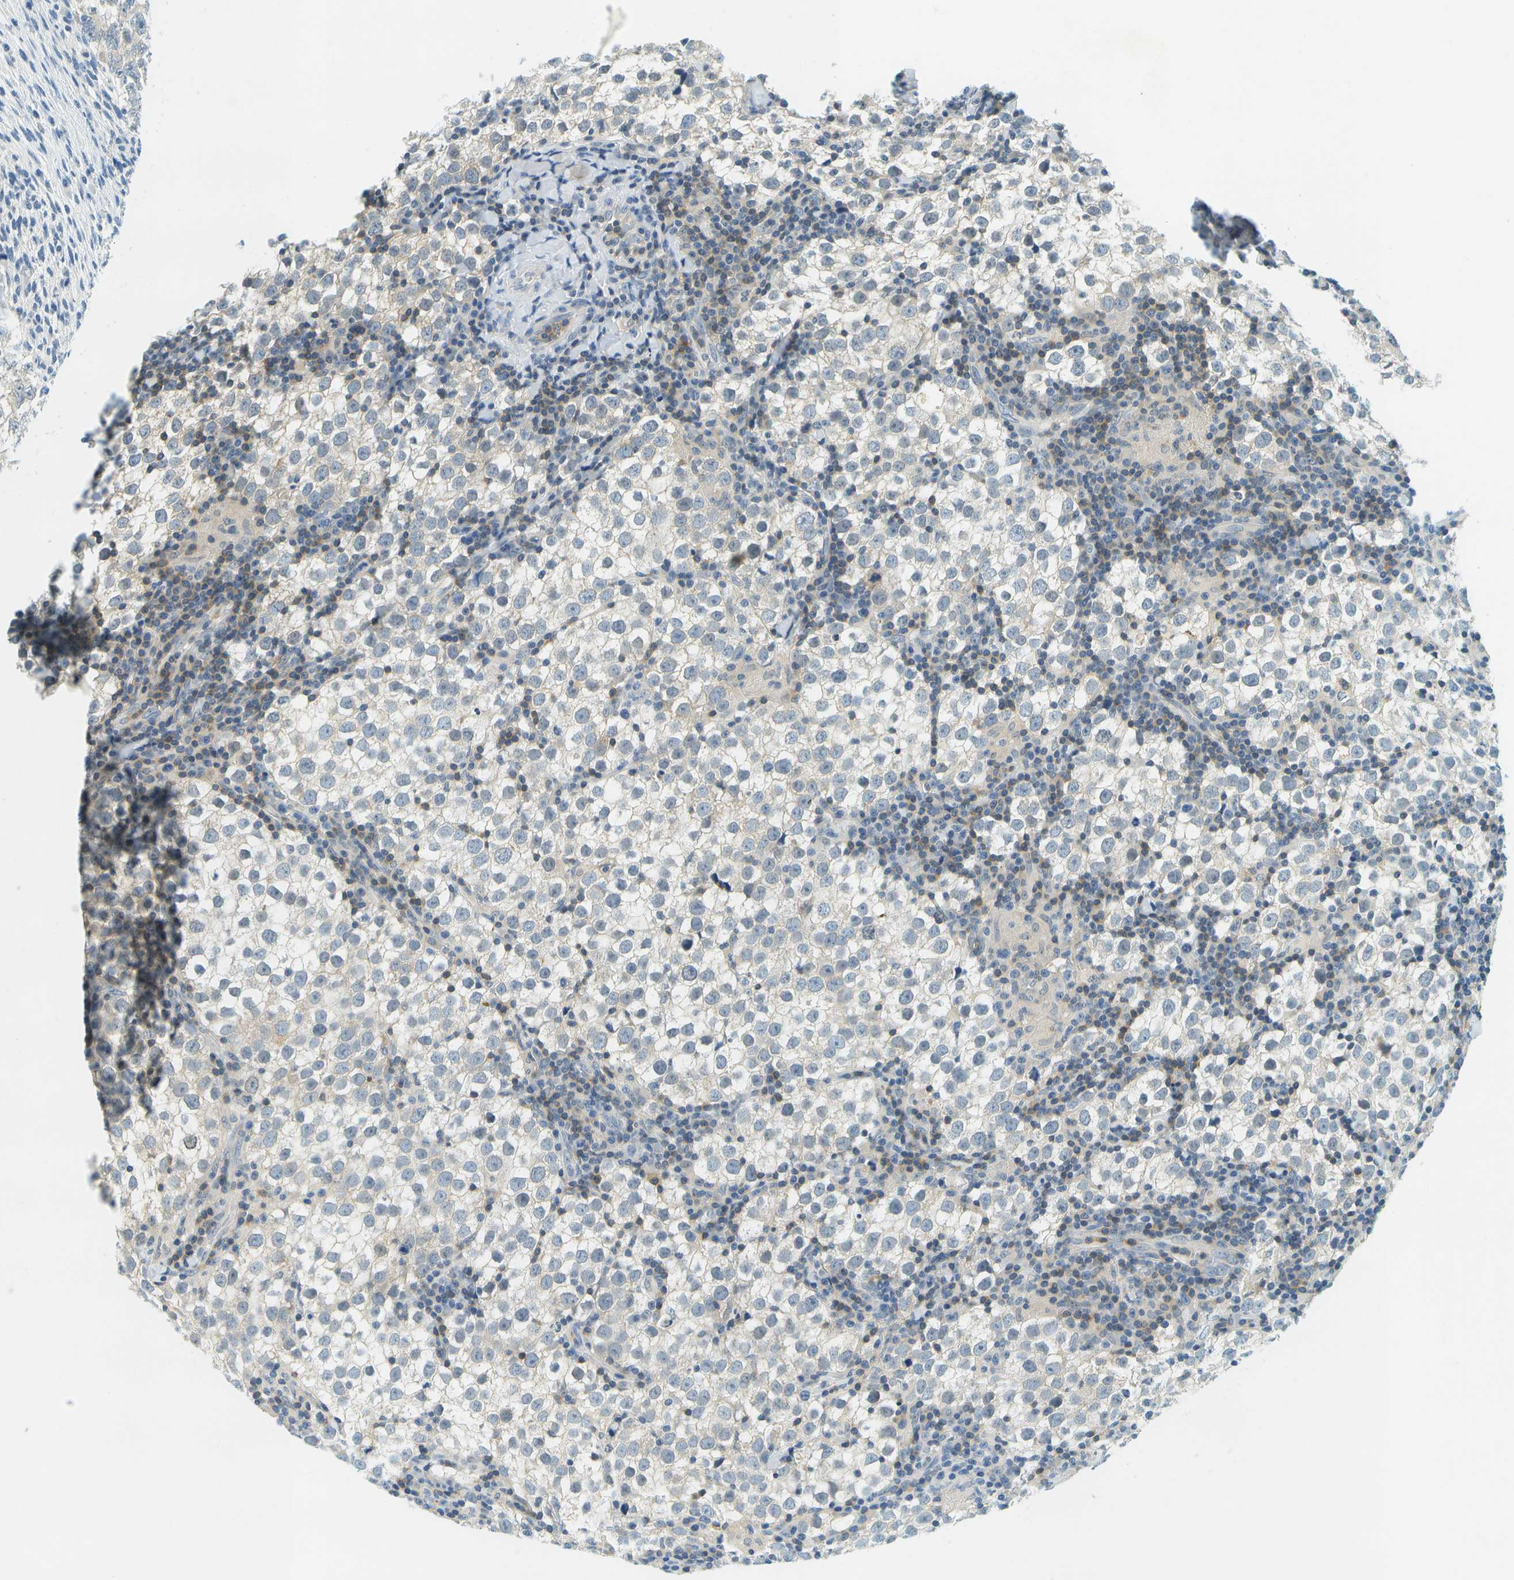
{"staining": {"intensity": "negative", "quantity": "none", "location": "none"}, "tissue": "testis cancer", "cell_type": "Tumor cells", "image_type": "cancer", "snomed": [{"axis": "morphology", "description": "Seminoma, NOS"}, {"axis": "morphology", "description": "Carcinoma, Embryonal, NOS"}, {"axis": "topography", "description": "Testis"}], "caption": "An image of embryonal carcinoma (testis) stained for a protein reveals no brown staining in tumor cells.", "gene": "RASGRP2", "patient": {"sex": "male", "age": 36}}